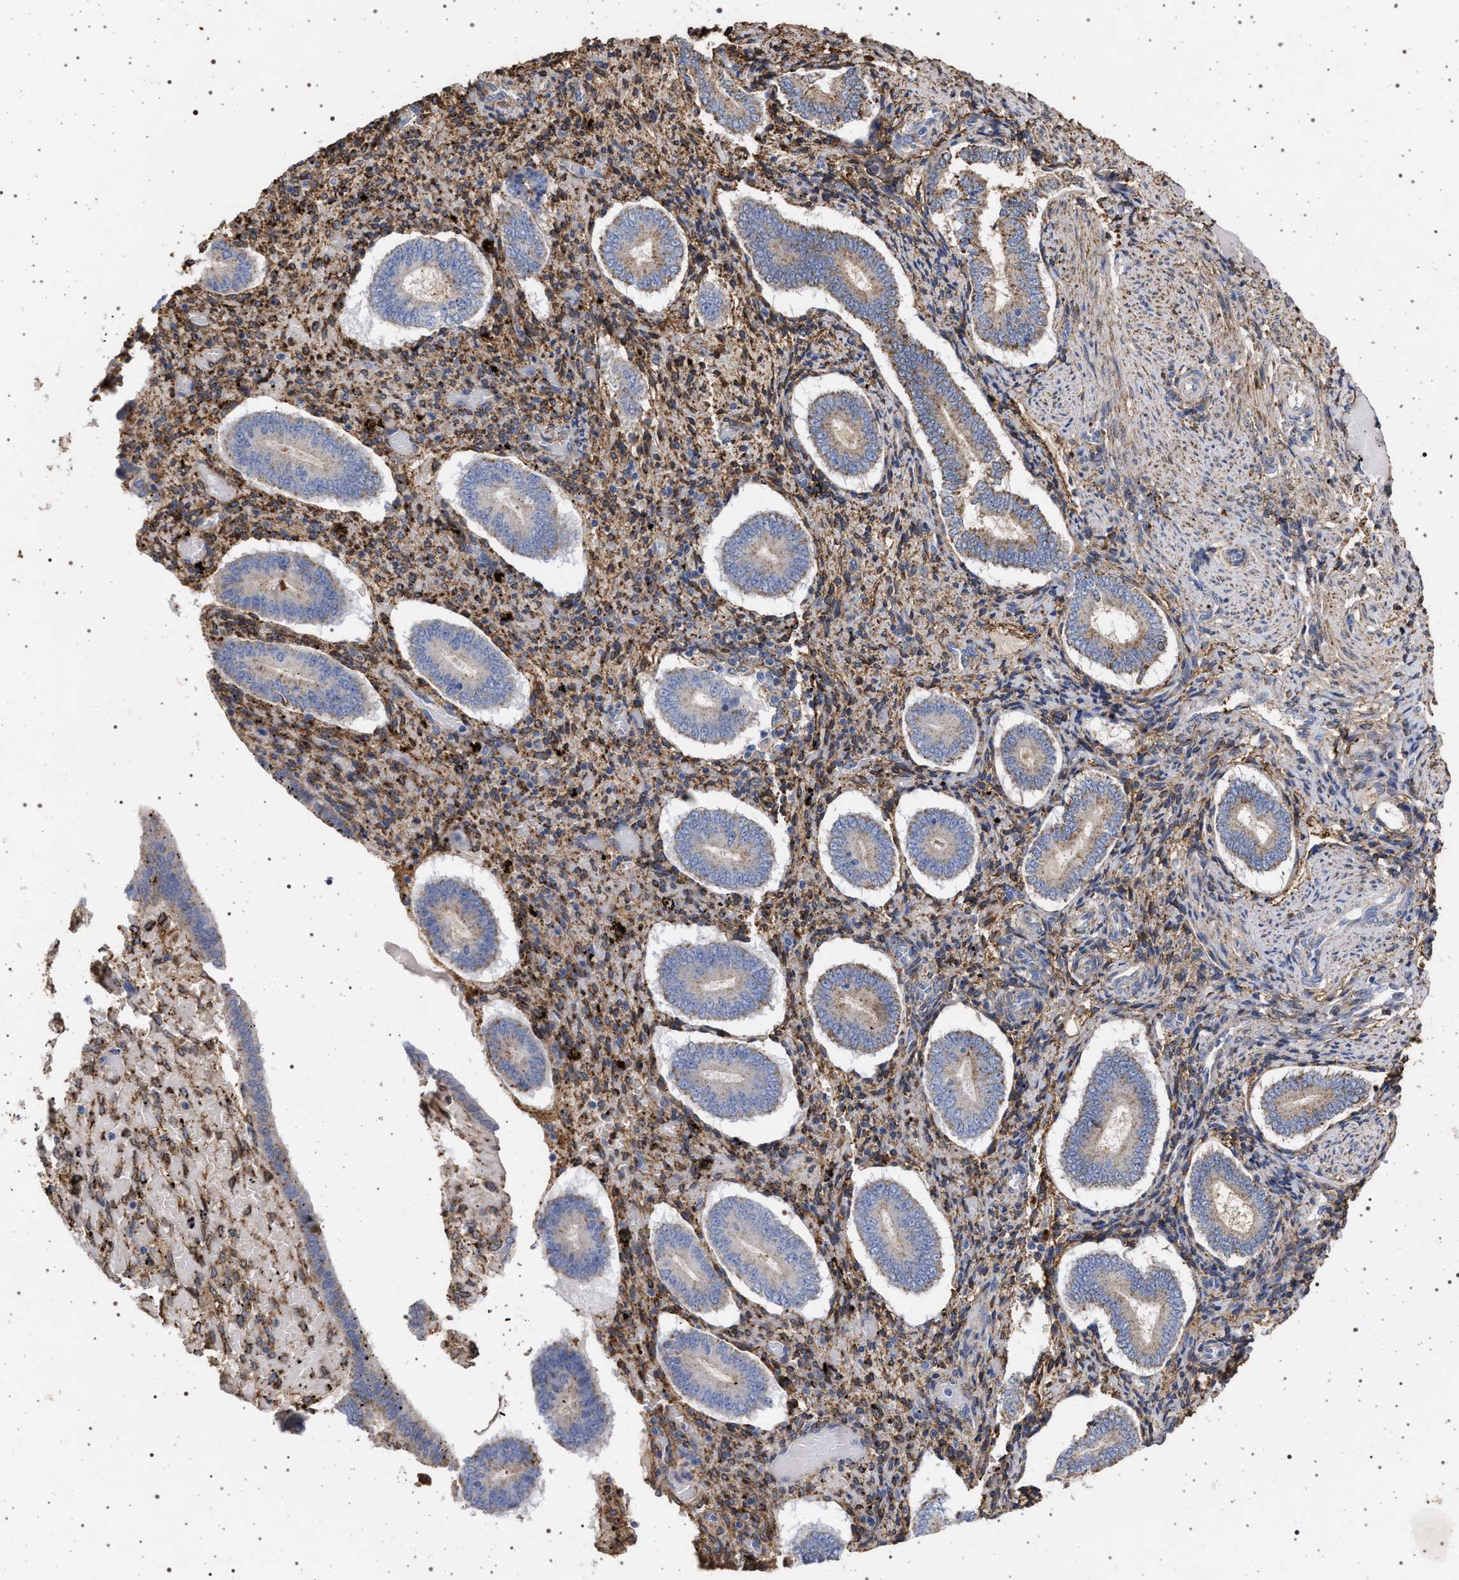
{"staining": {"intensity": "moderate", "quantity": "25%-75%", "location": "cytoplasmic/membranous"}, "tissue": "endometrium", "cell_type": "Cells in endometrial stroma", "image_type": "normal", "snomed": [{"axis": "morphology", "description": "Normal tissue, NOS"}, {"axis": "topography", "description": "Endometrium"}], "caption": "Endometrium stained for a protein displays moderate cytoplasmic/membranous positivity in cells in endometrial stroma. The staining was performed using DAB, with brown indicating positive protein expression. Nuclei are stained blue with hematoxylin.", "gene": "PLG", "patient": {"sex": "female", "age": 42}}